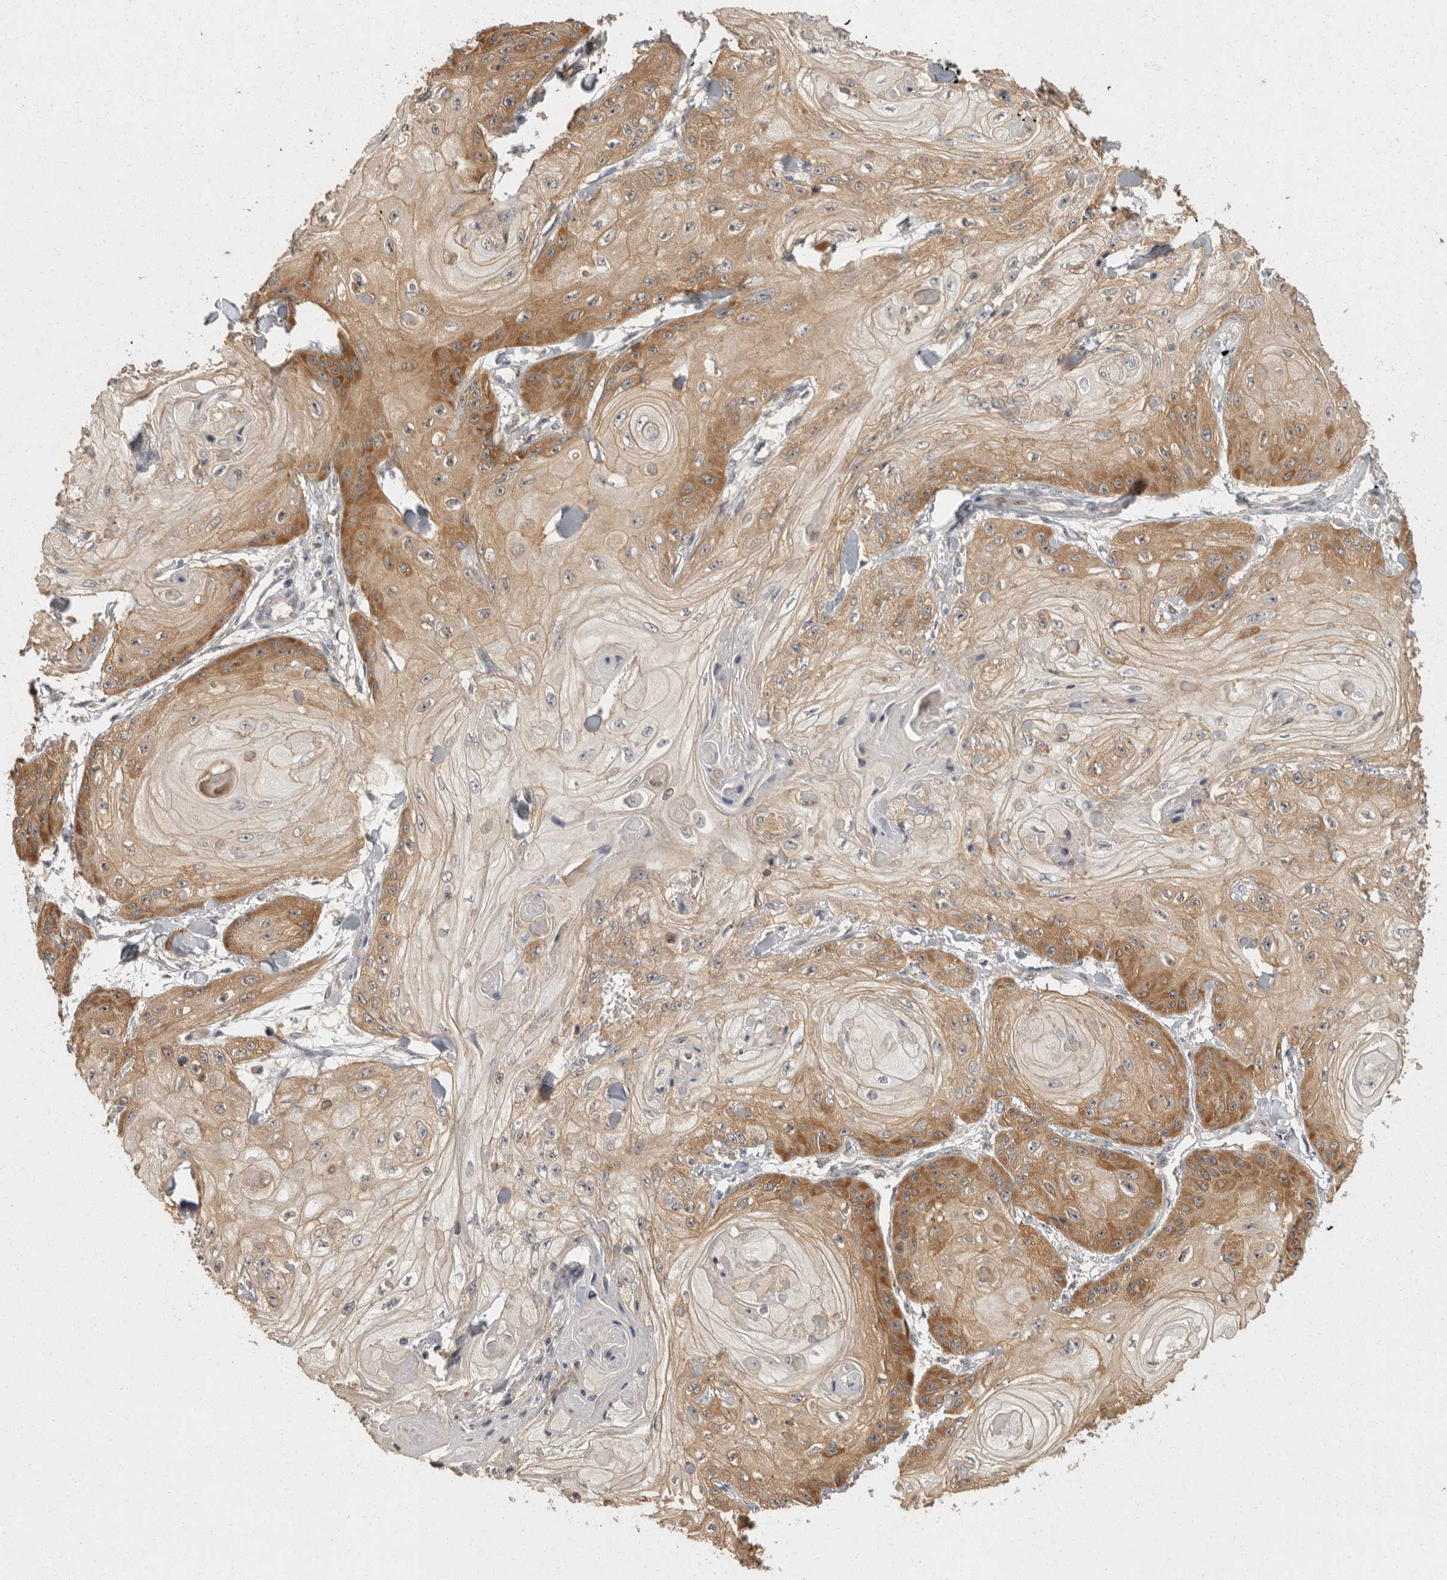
{"staining": {"intensity": "moderate", "quantity": "25%-75%", "location": "cytoplasmic/membranous"}, "tissue": "skin cancer", "cell_type": "Tumor cells", "image_type": "cancer", "snomed": [{"axis": "morphology", "description": "Squamous cell carcinoma, NOS"}, {"axis": "topography", "description": "Skin"}], "caption": "A medium amount of moderate cytoplasmic/membranous expression is appreciated in approximately 25%-75% of tumor cells in skin cancer tissue.", "gene": "BAIAP2", "patient": {"sex": "male", "age": 74}}